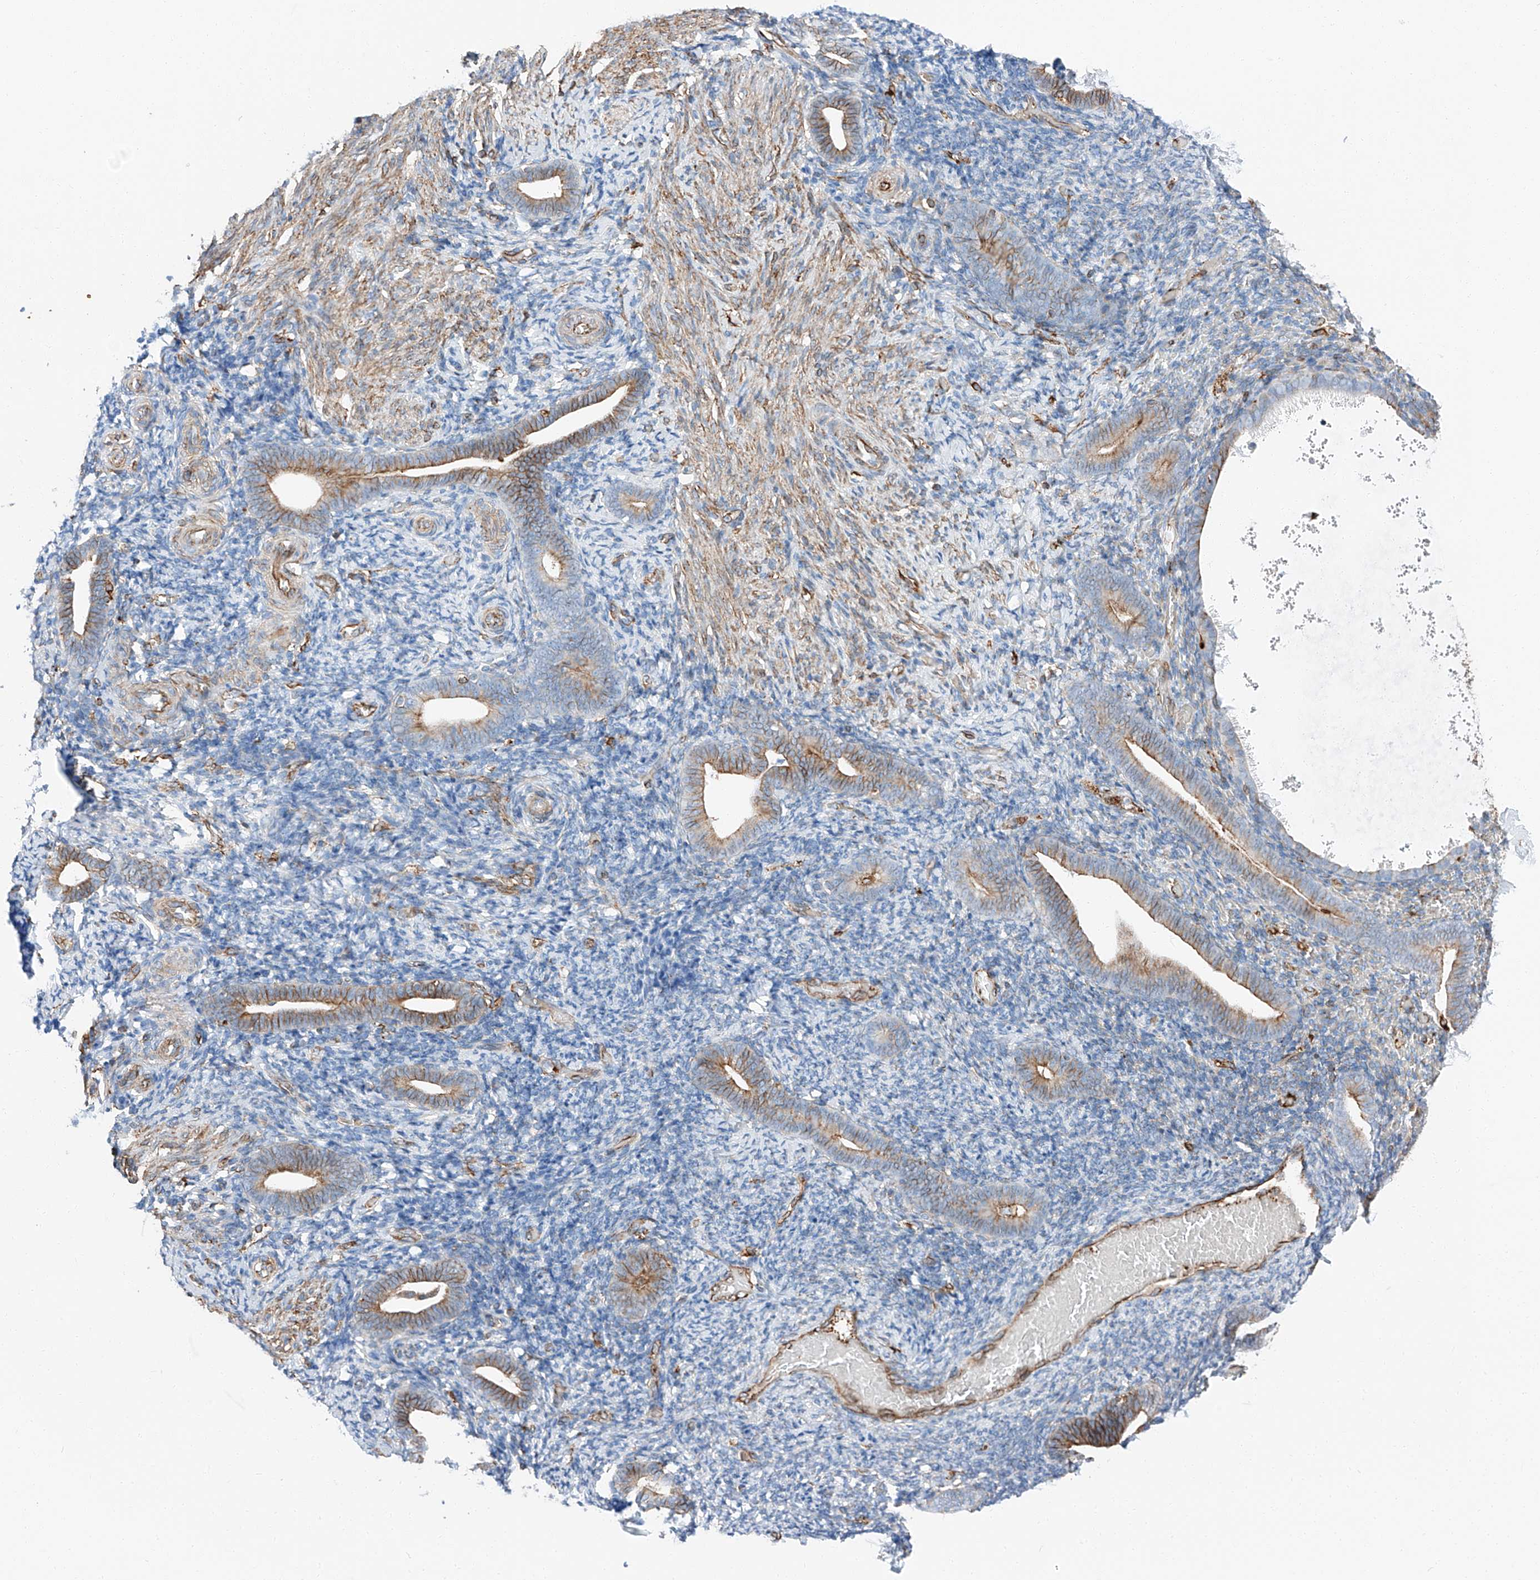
{"staining": {"intensity": "moderate", "quantity": "<25%", "location": "cytoplasmic/membranous"}, "tissue": "endometrium", "cell_type": "Cells in endometrial stroma", "image_type": "normal", "snomed": [{"axis": "morphology", "description": "Normal tissue, NOS"}, {"axis": "topography", "description": "Endometrium"}], "caption": "Cells in endometrial stroma reveal moderate cytoplasmic/membranous expression in about <25% of cells in unremarkable endometrium. The protein is shown in brown color, while the nuclei are stained blue.", "gene": "ZNF804A", "patient": {"sex": "female", "age": 51}}